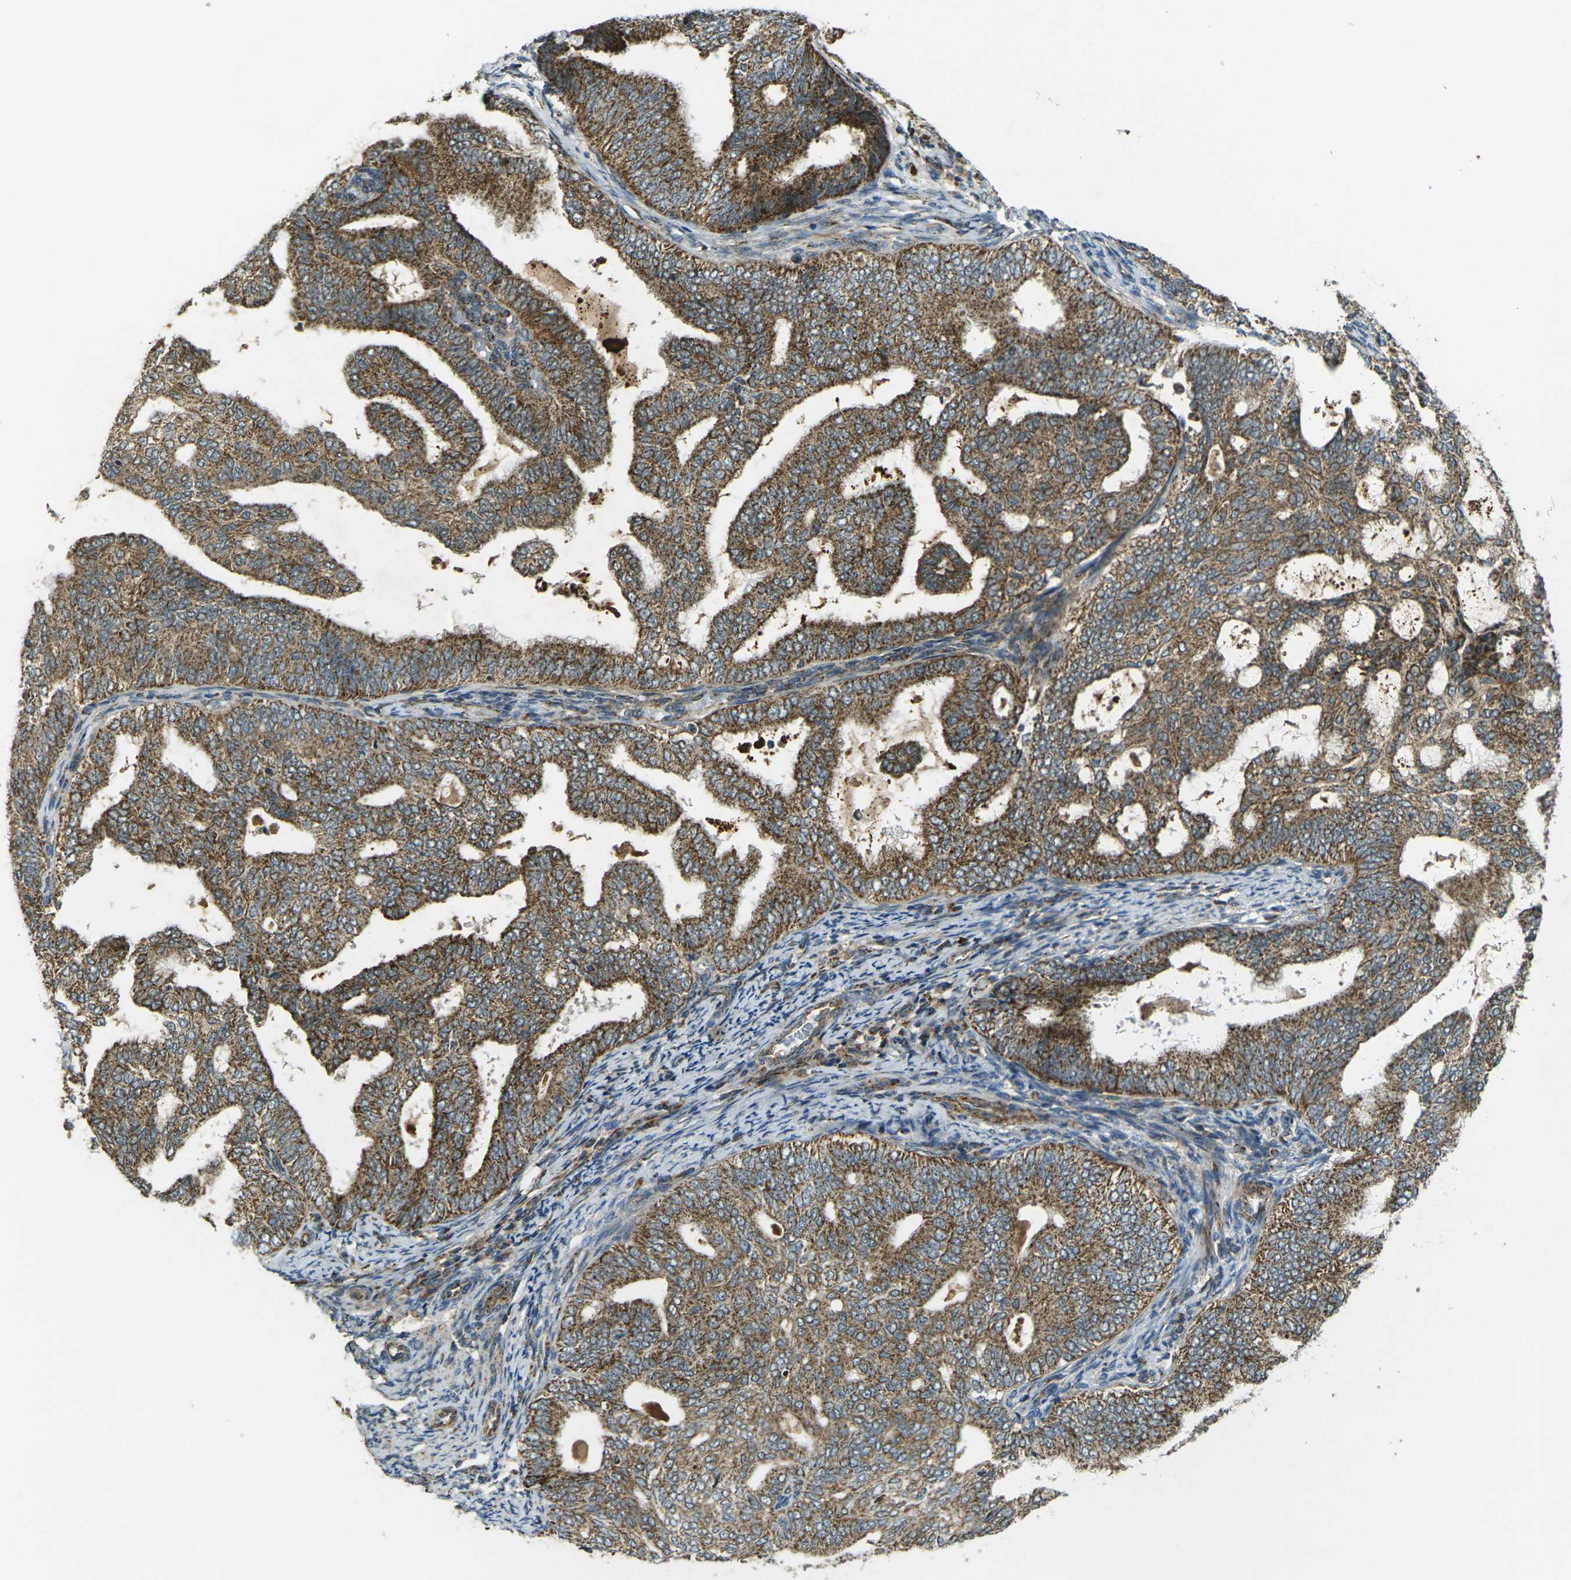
{"staining": {"intensity": "strong", "quantity": ">75%", "location": "cytoplasmic/membranous"}, "tissue": "endometrial cancer", "cell_type": "Tumor cells", "image_type": "cancer", "snomed": [{"axis": "morphology", "description": "Adenocarcinoma, NOS"}, {"axis": "topography", "description": "Endometrium"}], "caption": "Immunohistochemistry (IHC) histopathology image of endometrial cancer stained for a protein (brown), which demonstrates high levels of strong cytoplasmic/membranous expression in approximately >75% of tumor cells.", "gene": "IGF1R", "patient": {"sex": "female", "age": 58}}